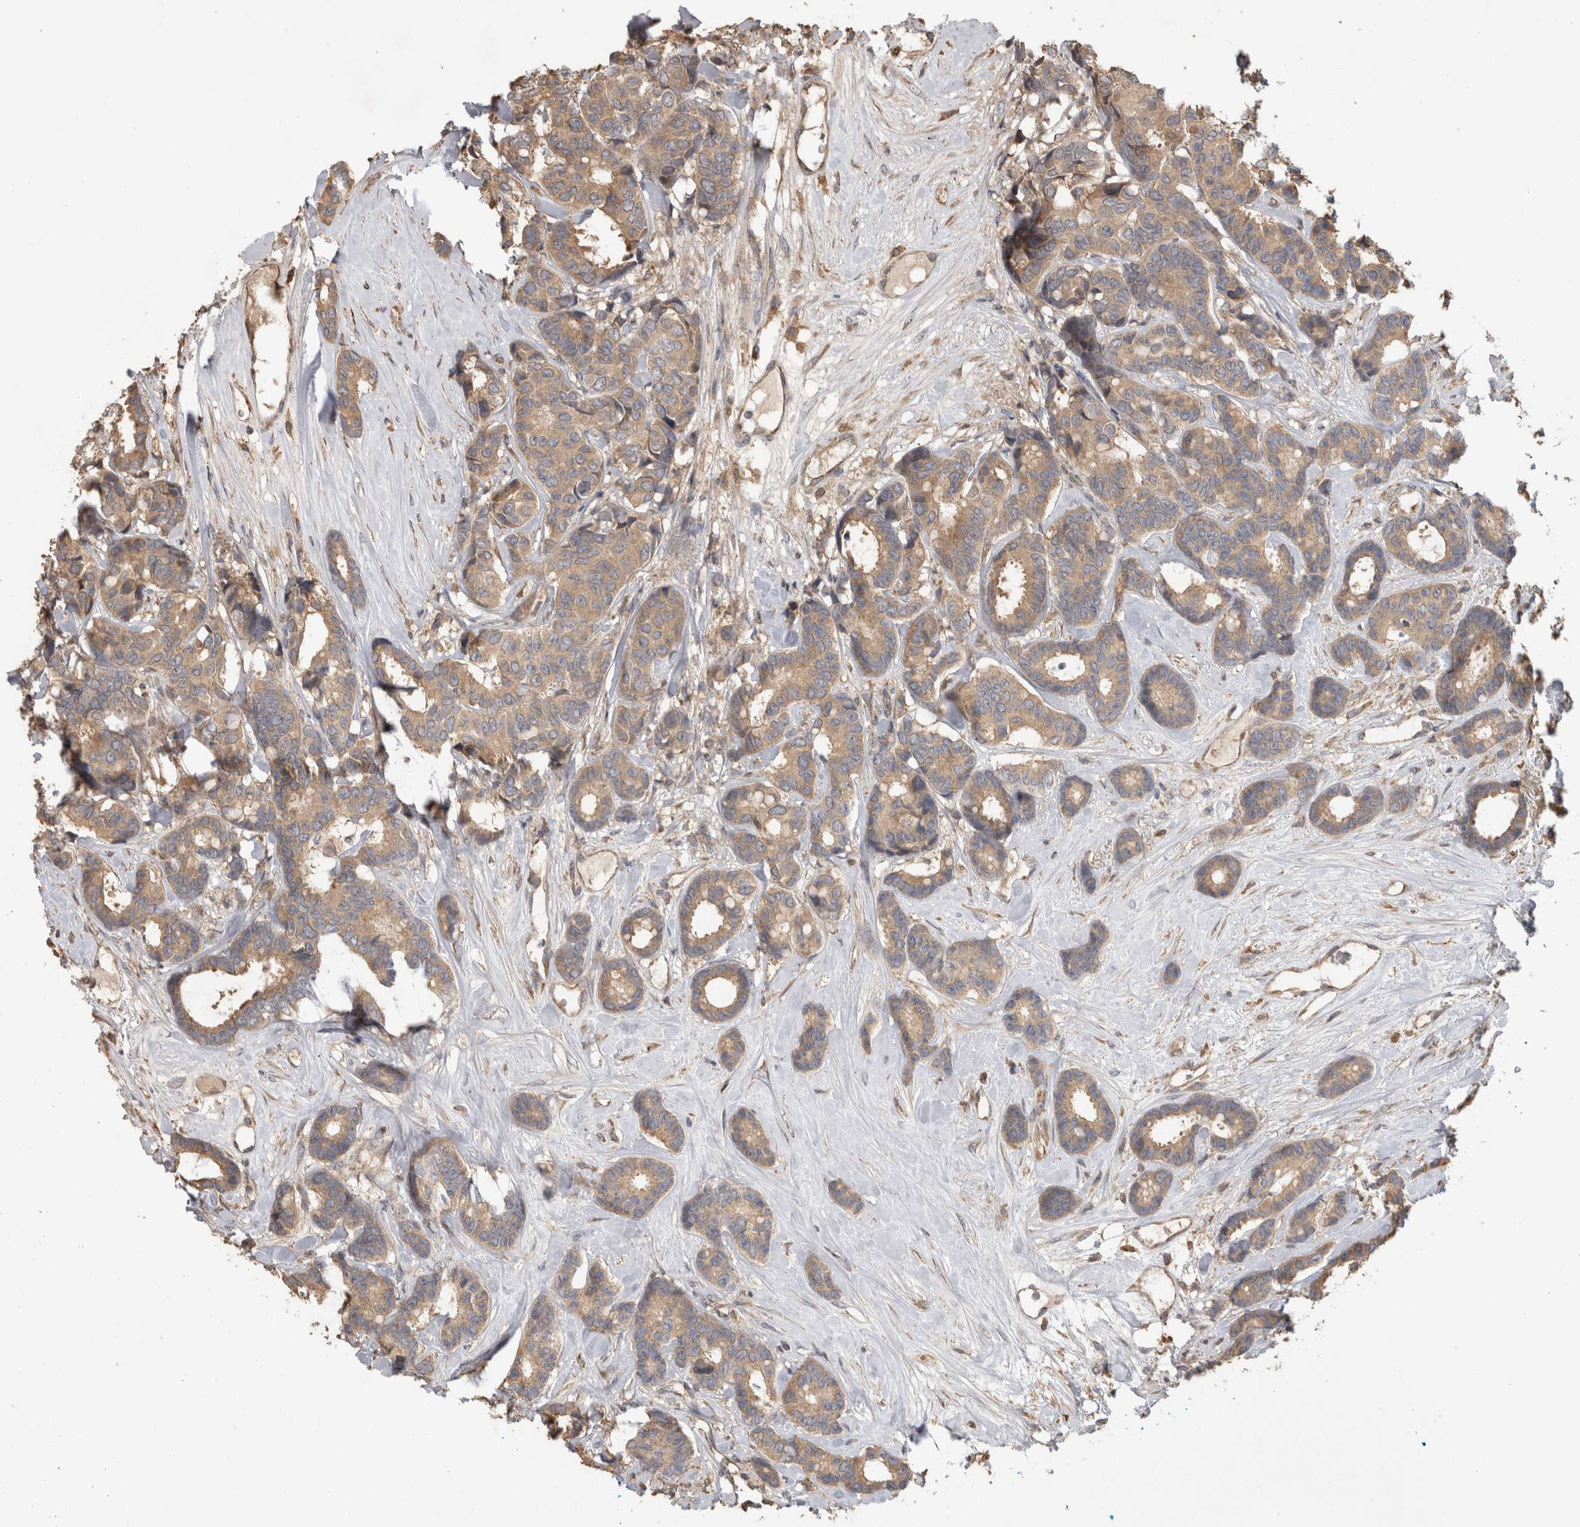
{"staining": {"intensity": "weak", "quantity": ">75%", "location": "cytoplasmic/membranous"}, "tissue": "breast cancer", "cell_type": "Tumor cells", "image_type": "cancer", "snomed": [{"axis": "morphology", "description": "Duct carcinoma"}, {"axis": "topography", "description": "Breast"}], "caption": "Breast cancer stained with immunohistochemistry demonstrates weak cytoplasmic/membranous staining in about >75% of tumor cells.", "gene": "TBCE", "patient": {"sex": "female", "age": 87}}